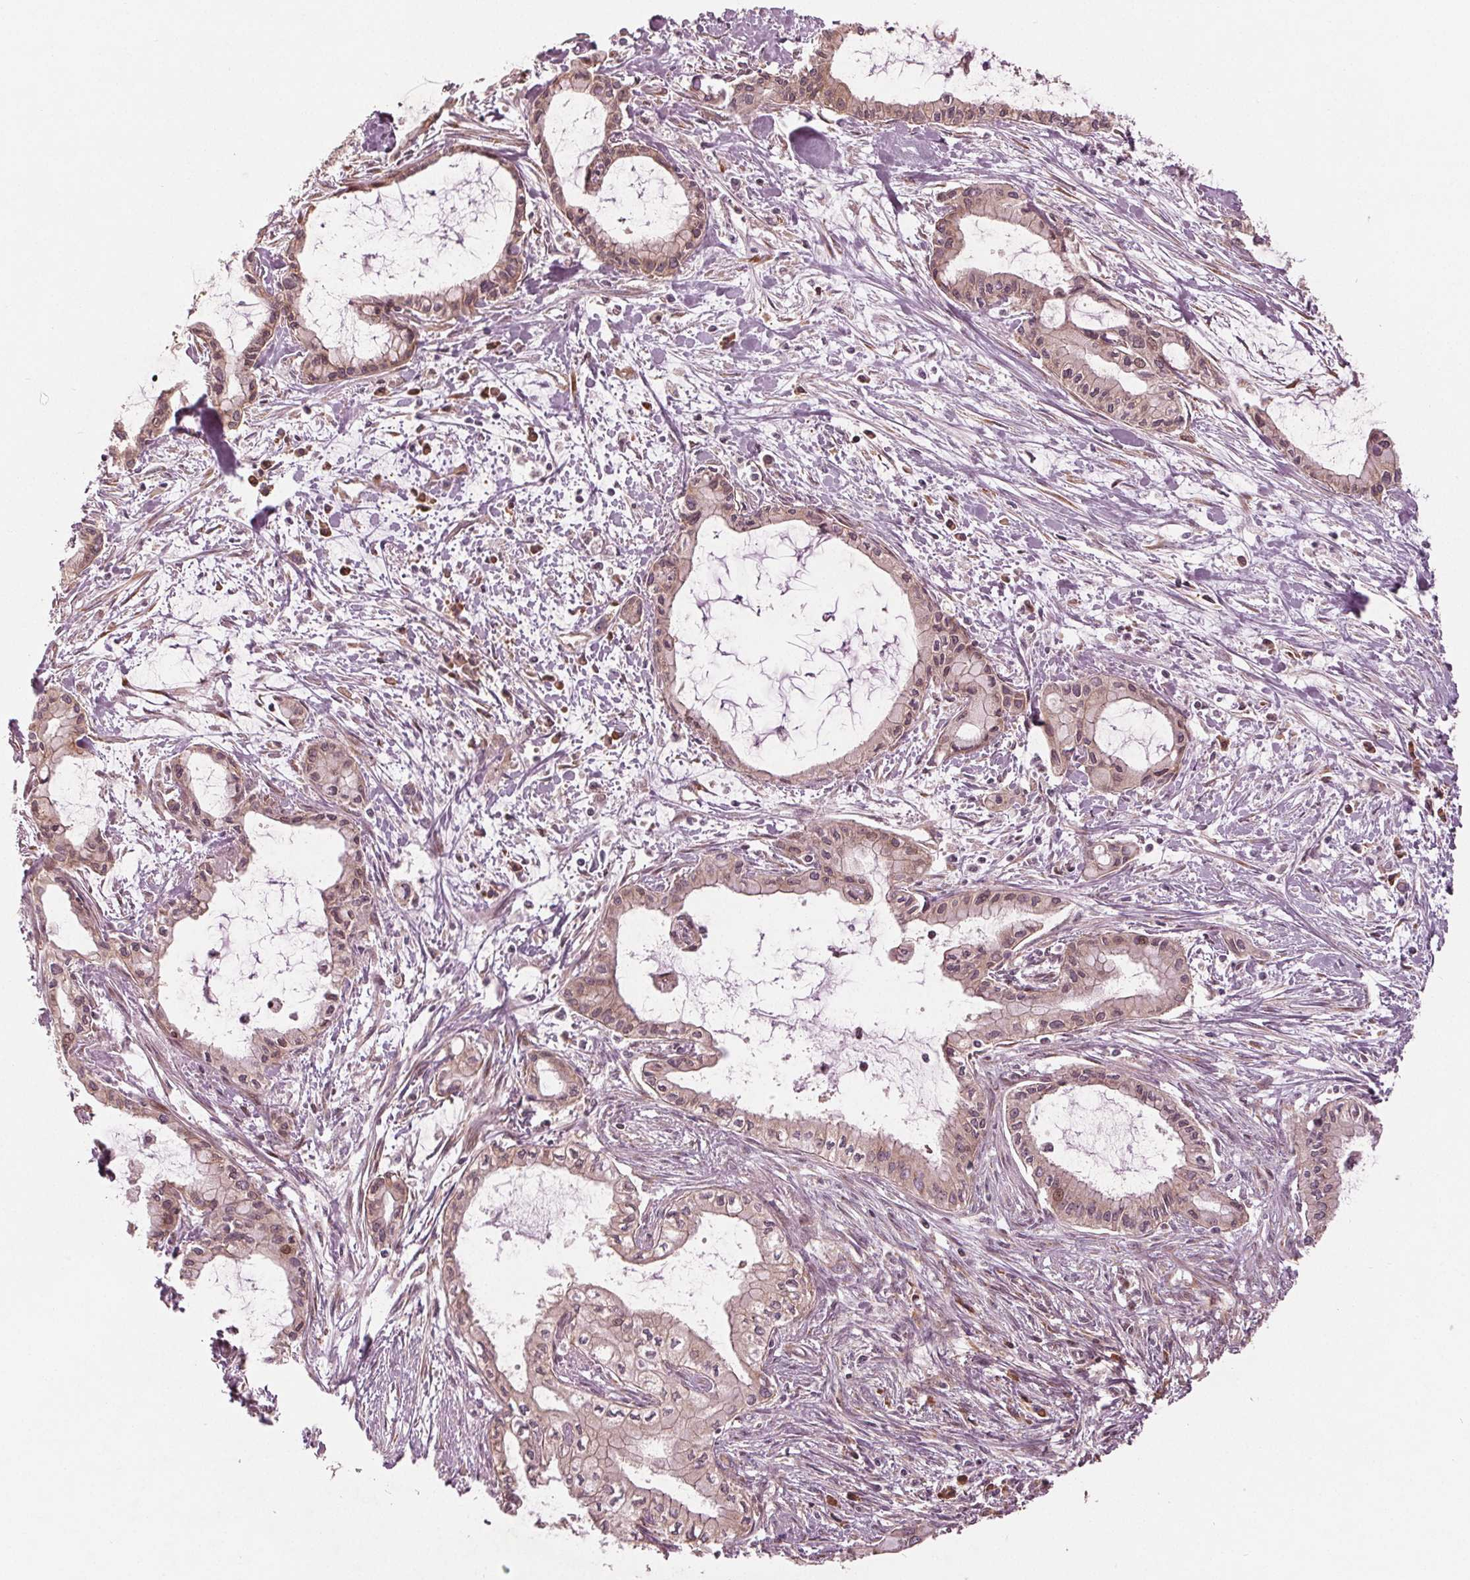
{"staining": {"intensity": "moderate", "quantity": "<25%", "location": "nuclear"}, "tissue": "pancreatic cancer", "cell_type": "Tumor cells", "image_type": "cancer", "snomed": [{"axis": "morphology", "description": "Adenocarcinoma, NOS"}, {"axis": "topography", "description": "Pancreas"}], "caption": "High-power microscopy captured an immunohistochemistry histopathology image of pancreatic cancer, revealing moderate nuclear staining in about <25% of tumor cells.", "gene": "CMIP", "patient": {"sex": "male", "age": 48}}